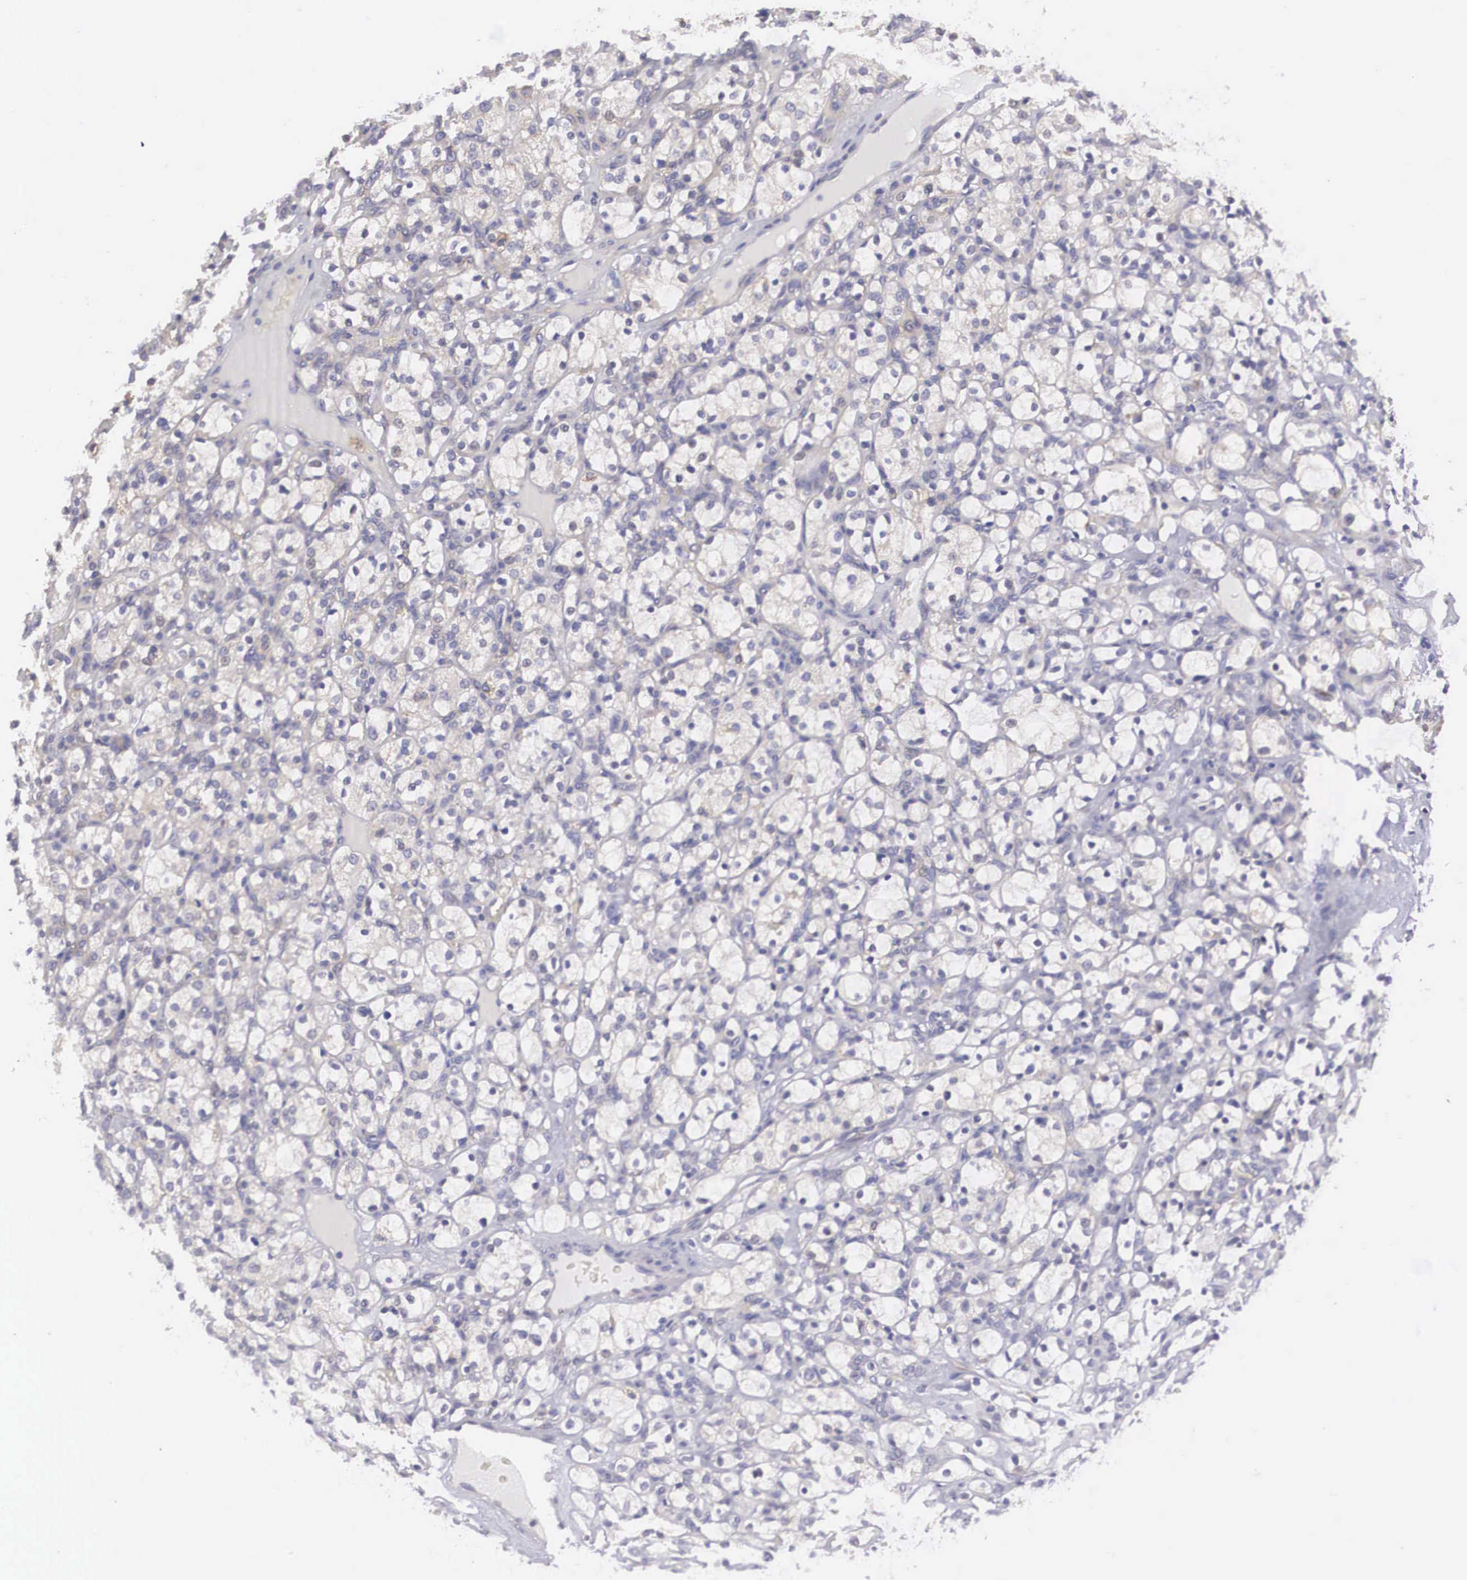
{"staining": {"intensity": "weak", "quantity": "<25%", "location": "cytoplasmic/membranous"}, "tissue": "renal cancer", "cell_type": "Tumor cells", "image_type": "cancer", "snomed": [{"axis": "morphology", "description": "Adenocarcinoma, NOS"}, {"axis": "topography", "description": "Kidney"}], "caption": "Histopathology image shows no significant protein positivity in tumor cells of renal cancer (adenocarcinoma).", "gene": "TXLNG", "patient": {"sex": "female", "age": 83}}